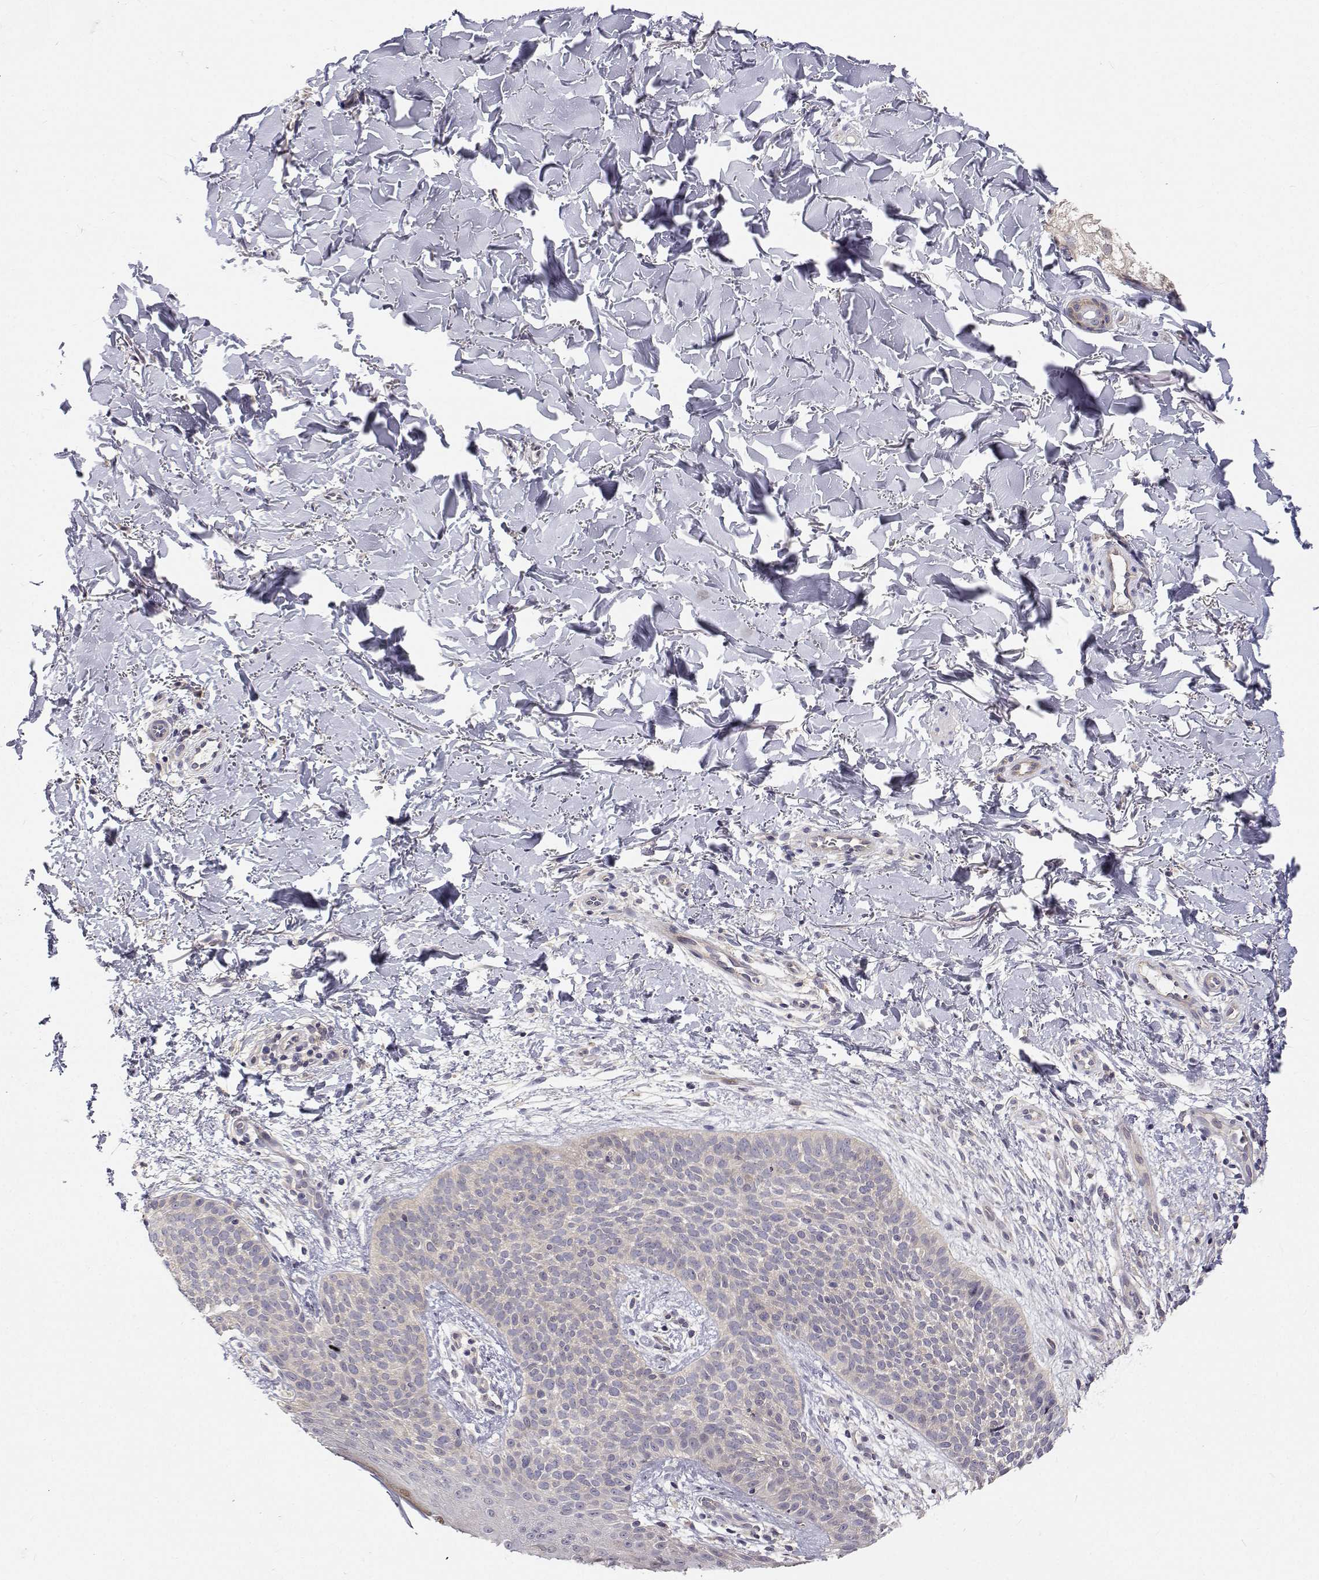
{"staining": {"intensity": "negative", "quantity": "none", "location": "none"}, "tissue": "skin cancer", "cell_type": "Tumor cells", "image_type": "cancer", "snomed": [{"axis": "morphology", "description": "Basal cell carcinoma"}, {"axis": "topography", "description": "Skin"}], "caption": "Skin cancer was stained to show a protein in brown. There is no significant positivity in tumor cells.", "gene": "MYPN", "patient": {"sex": "male", "age": 57}}